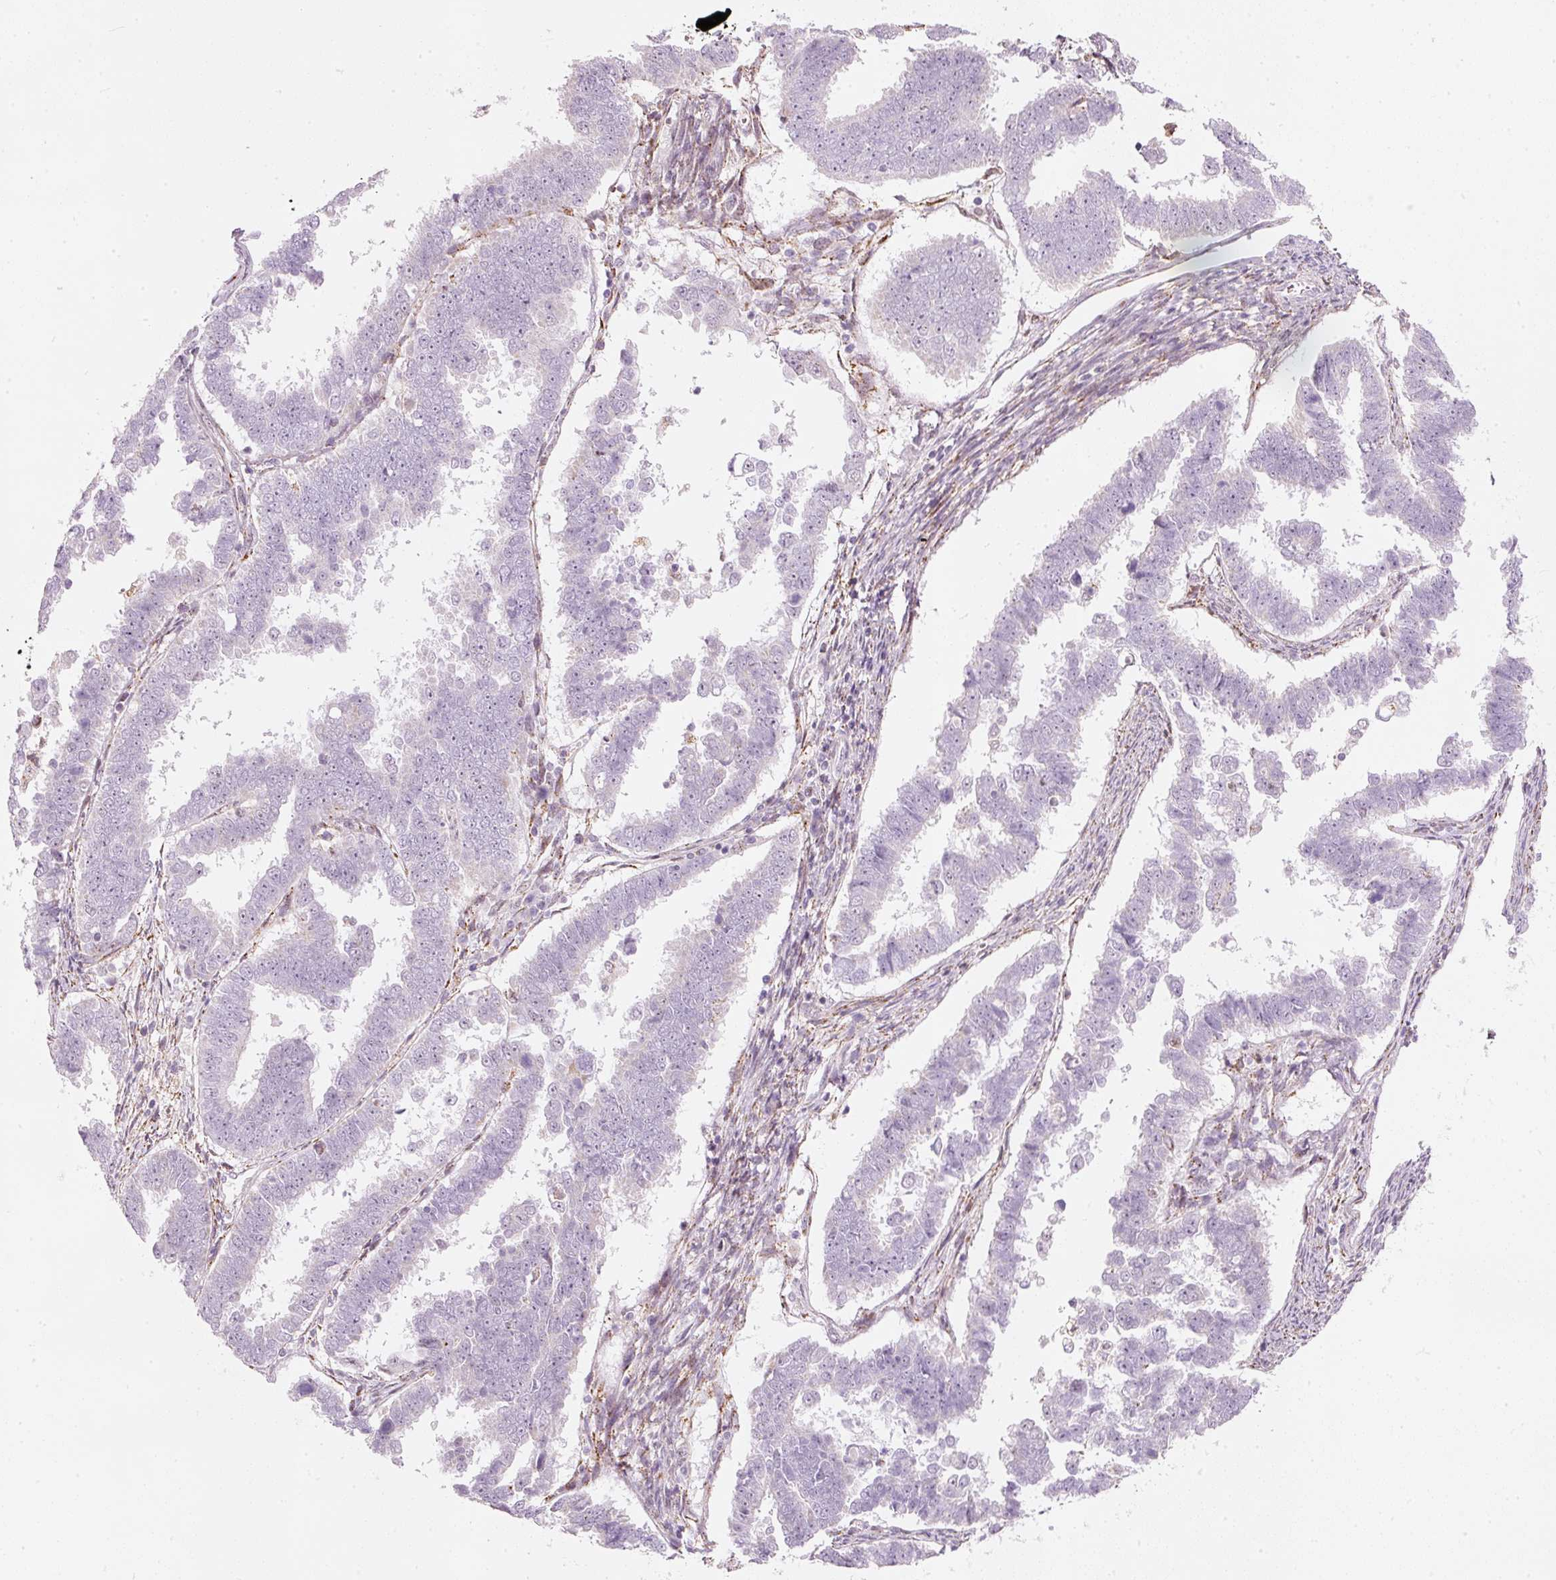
{"staining": {"intensity": "negative", "quantity": "none", "location": "none"}, "tissue": "endometrial cancer", "cell_type": "Tumor cells", "image_type": "cancer", "snomed": [{"axis": "morphology", "description": "Adenocarcinoma, NOS"}, {"axis": "topography", "description": "Endometrium"}], "caption": "Immunohistochemical staining of adenocarcinoma (endometrial) reveals no significant expression in tumor cells.", "gene": "RNF39", "patient": {"sex": "female", "age": 75}}